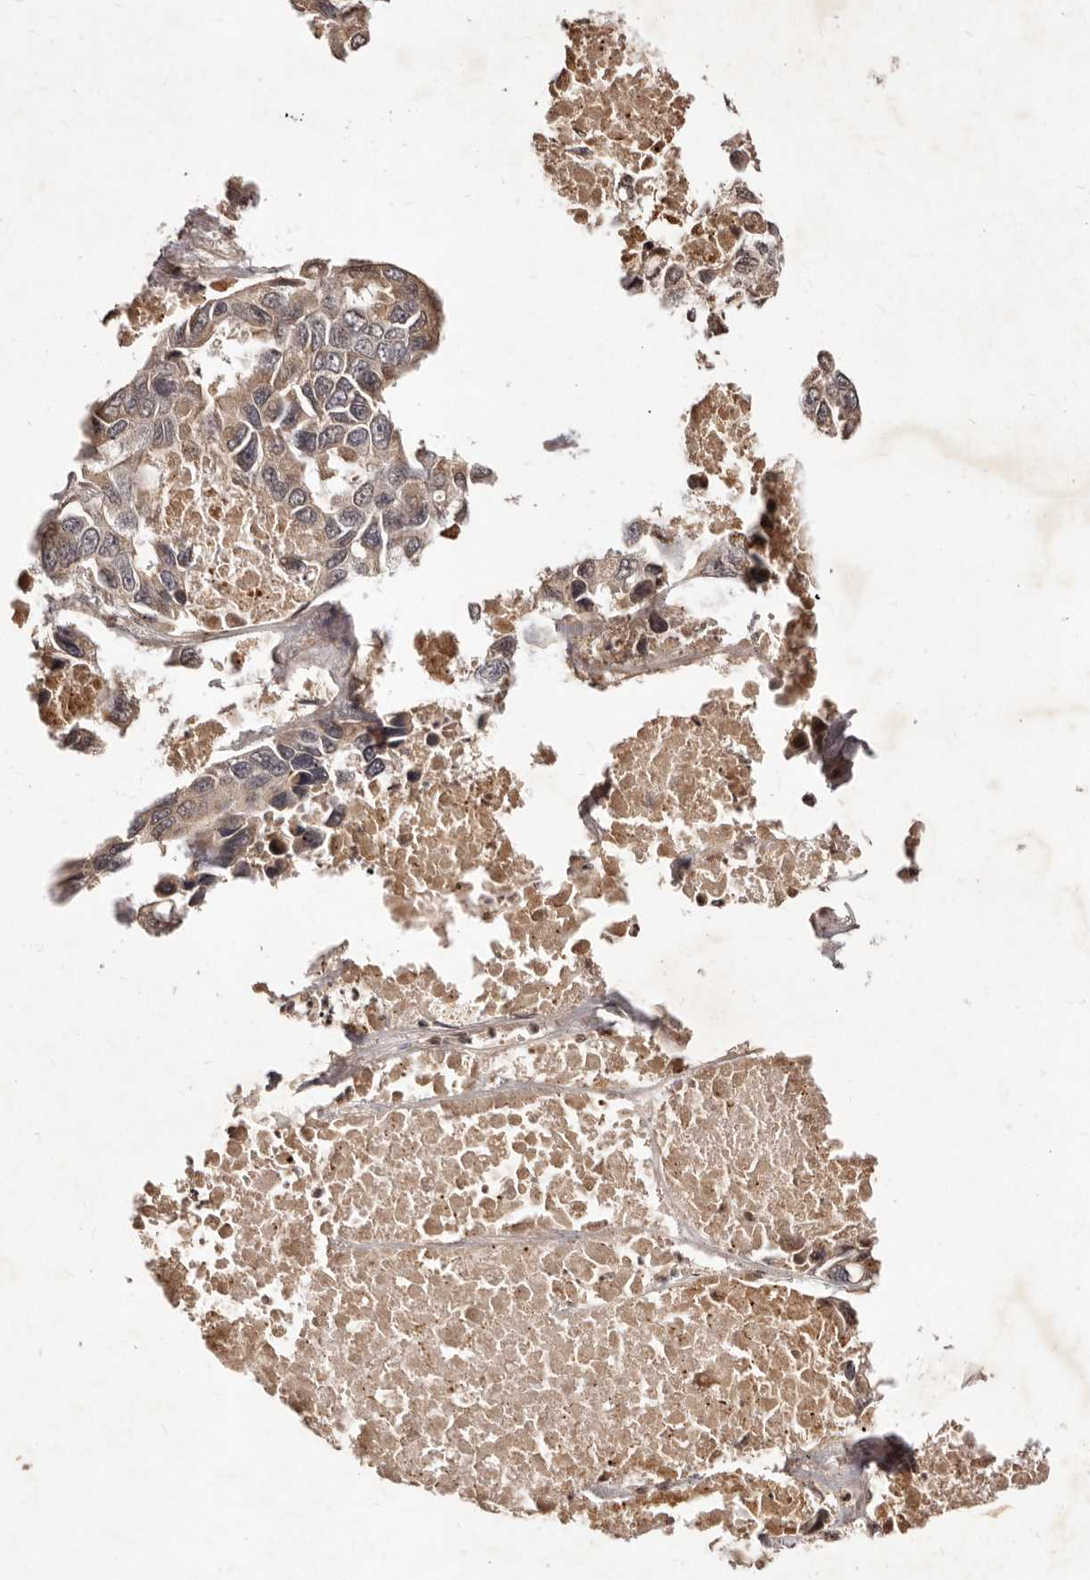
{"staining": {"intensity": "weak", "quantity": "25%-75%", "location": "cytoplasmic/membranous"}, "tissue": "lung cancer", "cell_type": "Tumor cells", "image_type": "cancer", "snomed": [{"axis": "morphology", "description": "Adenocarcinoma, NOS"}, {"axis": "topography", "description": "Lung"}], "caption": "IHC (DAB) staining of lung cancer reveals weak cytoplasmic/membranous protein positivity in about 25%-75% of tumor cells. The protein is stained brown, and the nuclei are stained in blue (DAB (3,3'-diaminobenzidine) IHC with brightfield microscopy, high magnification).", "gene": "LCORL", "patient": {"sex": "male", "age": 64}}